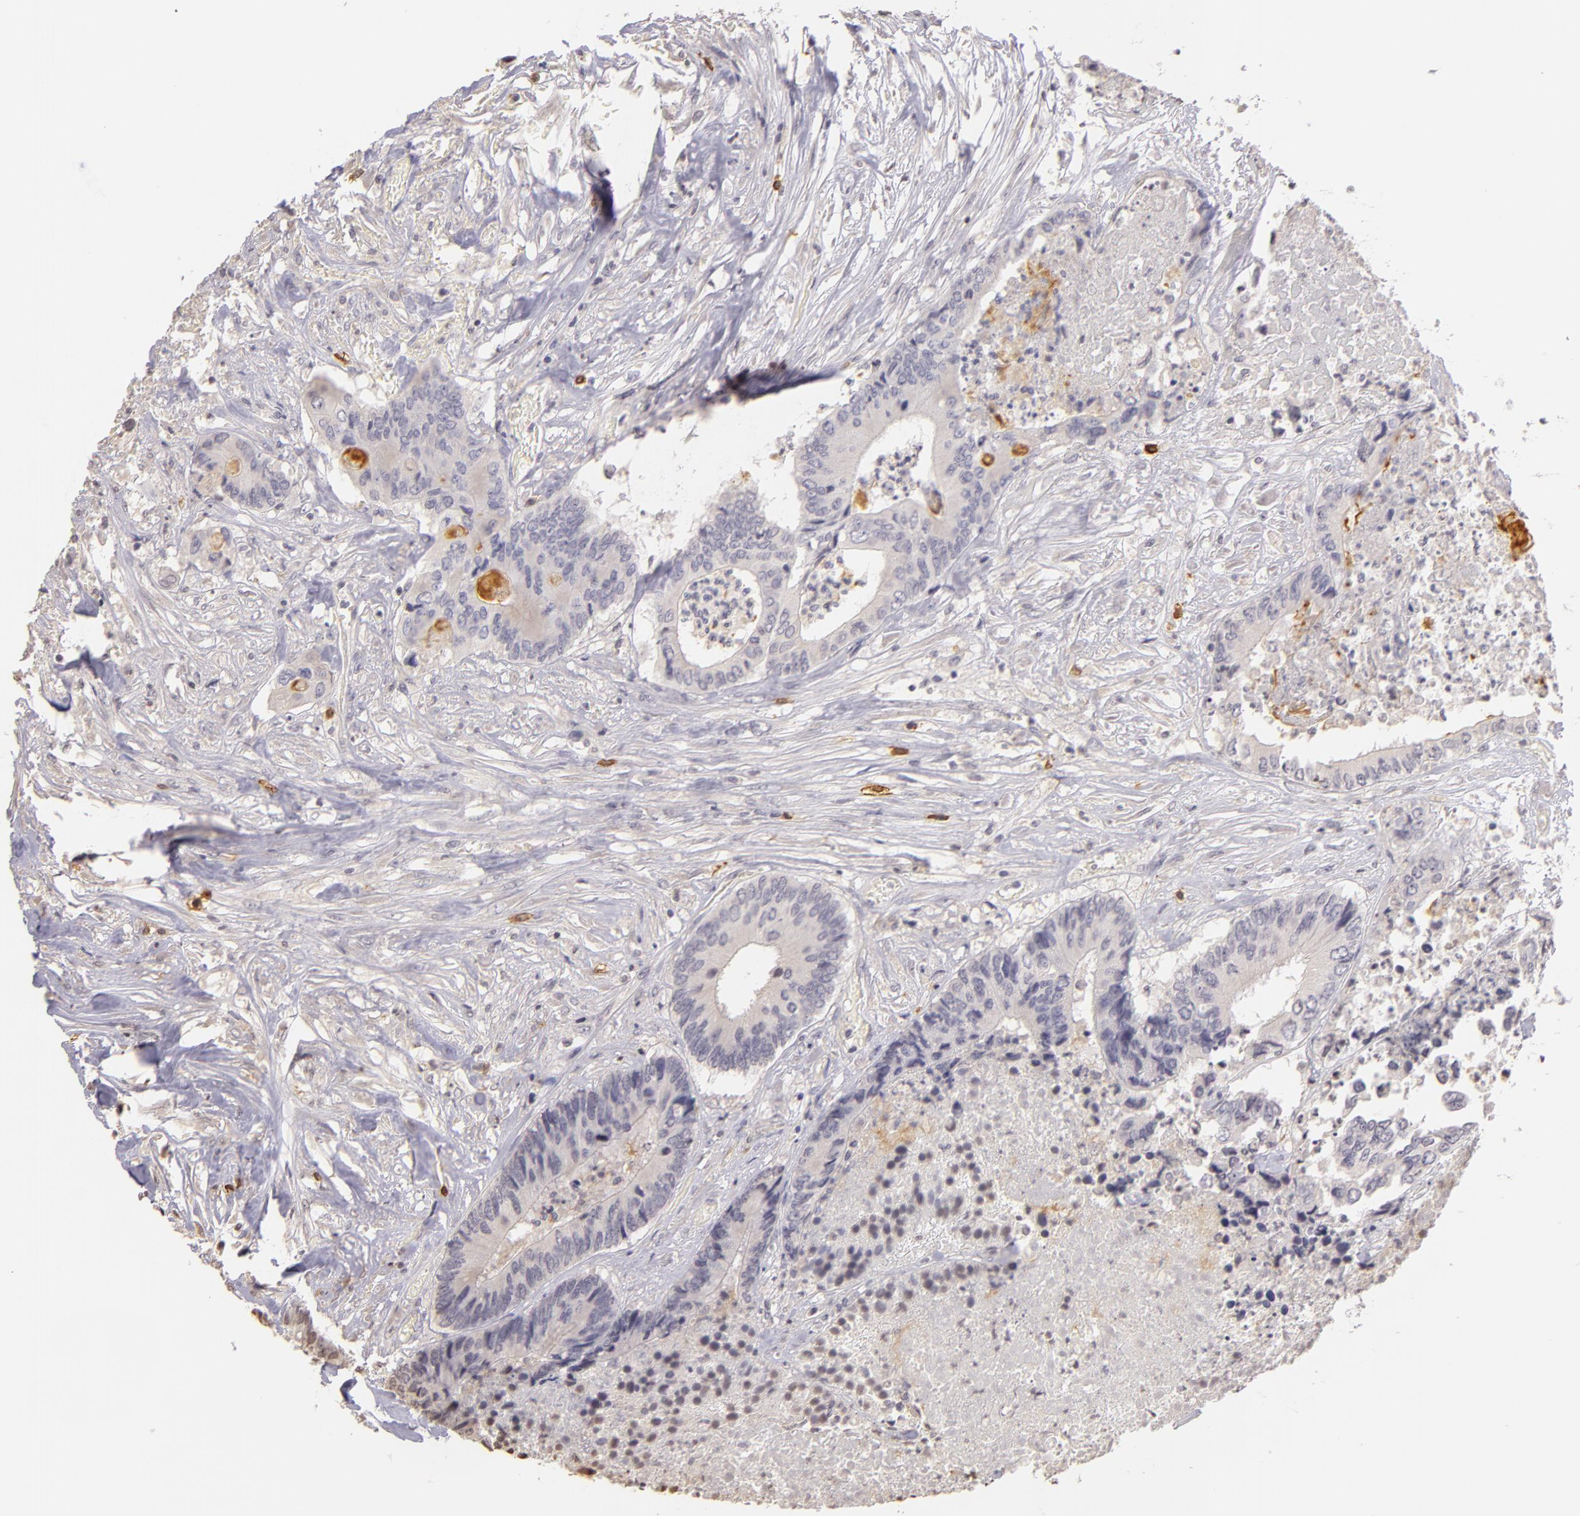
{"staining": {"intensity": "moderate", "quantity": "<25%", "location": "cytoplasmic/membranous"}, "tissue": "colorectal cancer", "cell_type": "Tumor cells", "image_type": "cancer", "snomed": [{"axis": "morphology", "description": "Adenocarcinoma, NOS"}, {"axis": "topography", "description": "Rectum"}], "caption": "Protein staining of colorectal cancer tissue demonstrates moderate cytoplasmic/membranous staining in approximately <25% of tumor cells.", "gene": "IL2RA", "patient": {"sex": "male", "age": 55}}